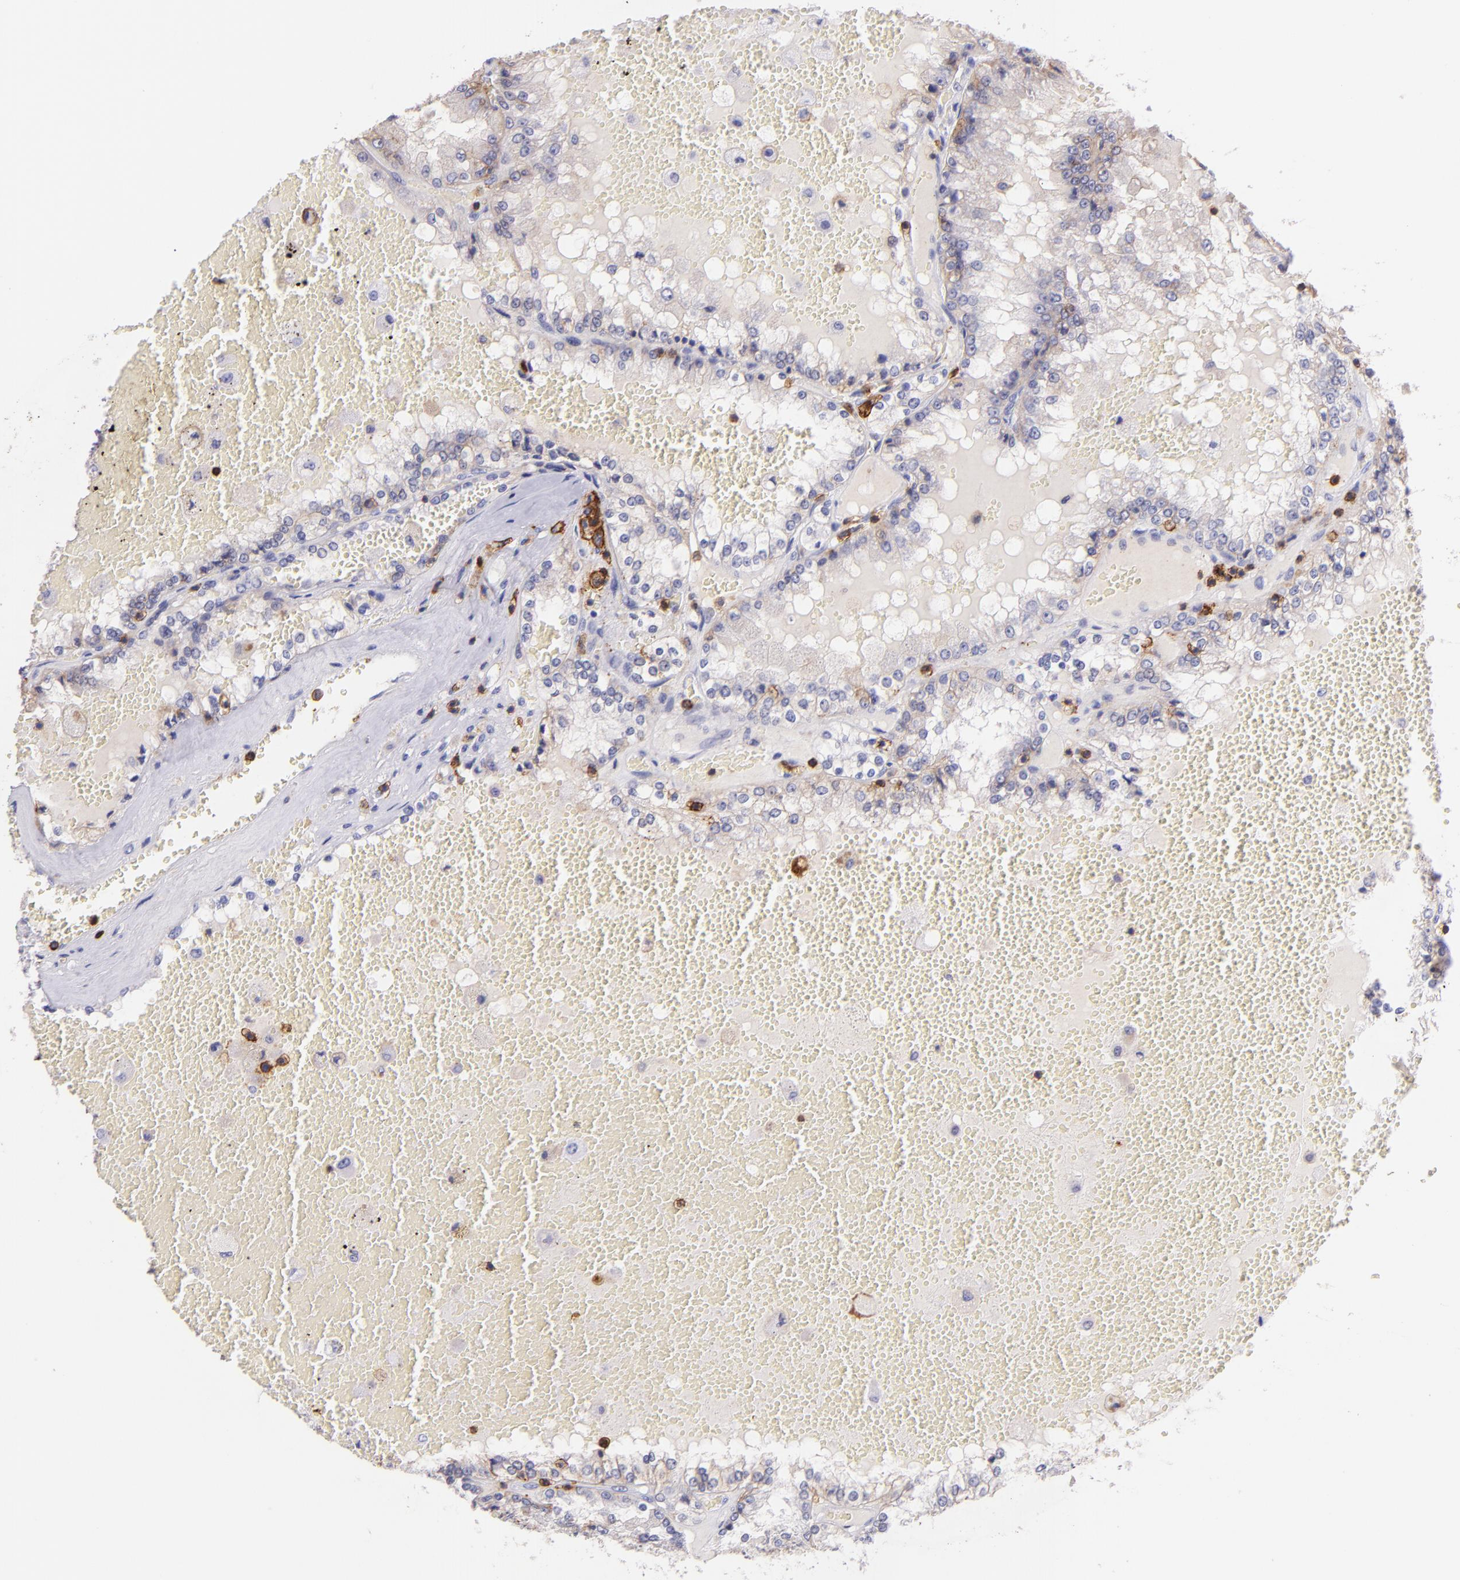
{"staining": {"intensity": "negative", "quantity": "none", "location": "none"}, "tissue": "renal cancer", "cell_type": "Tumor cells", "image_type": "cancer", "snomed": [{"axis": "morphology", "description": "Adenocarcinoma, NOS"}, {"axis": "topography", "description": "Kidney"}], "caption": "There is no significant staining in tumor cells of renal cancer (adenocarcinoma).", "gene": "SPN", "patient": {"sex": "female", "age": 56}}